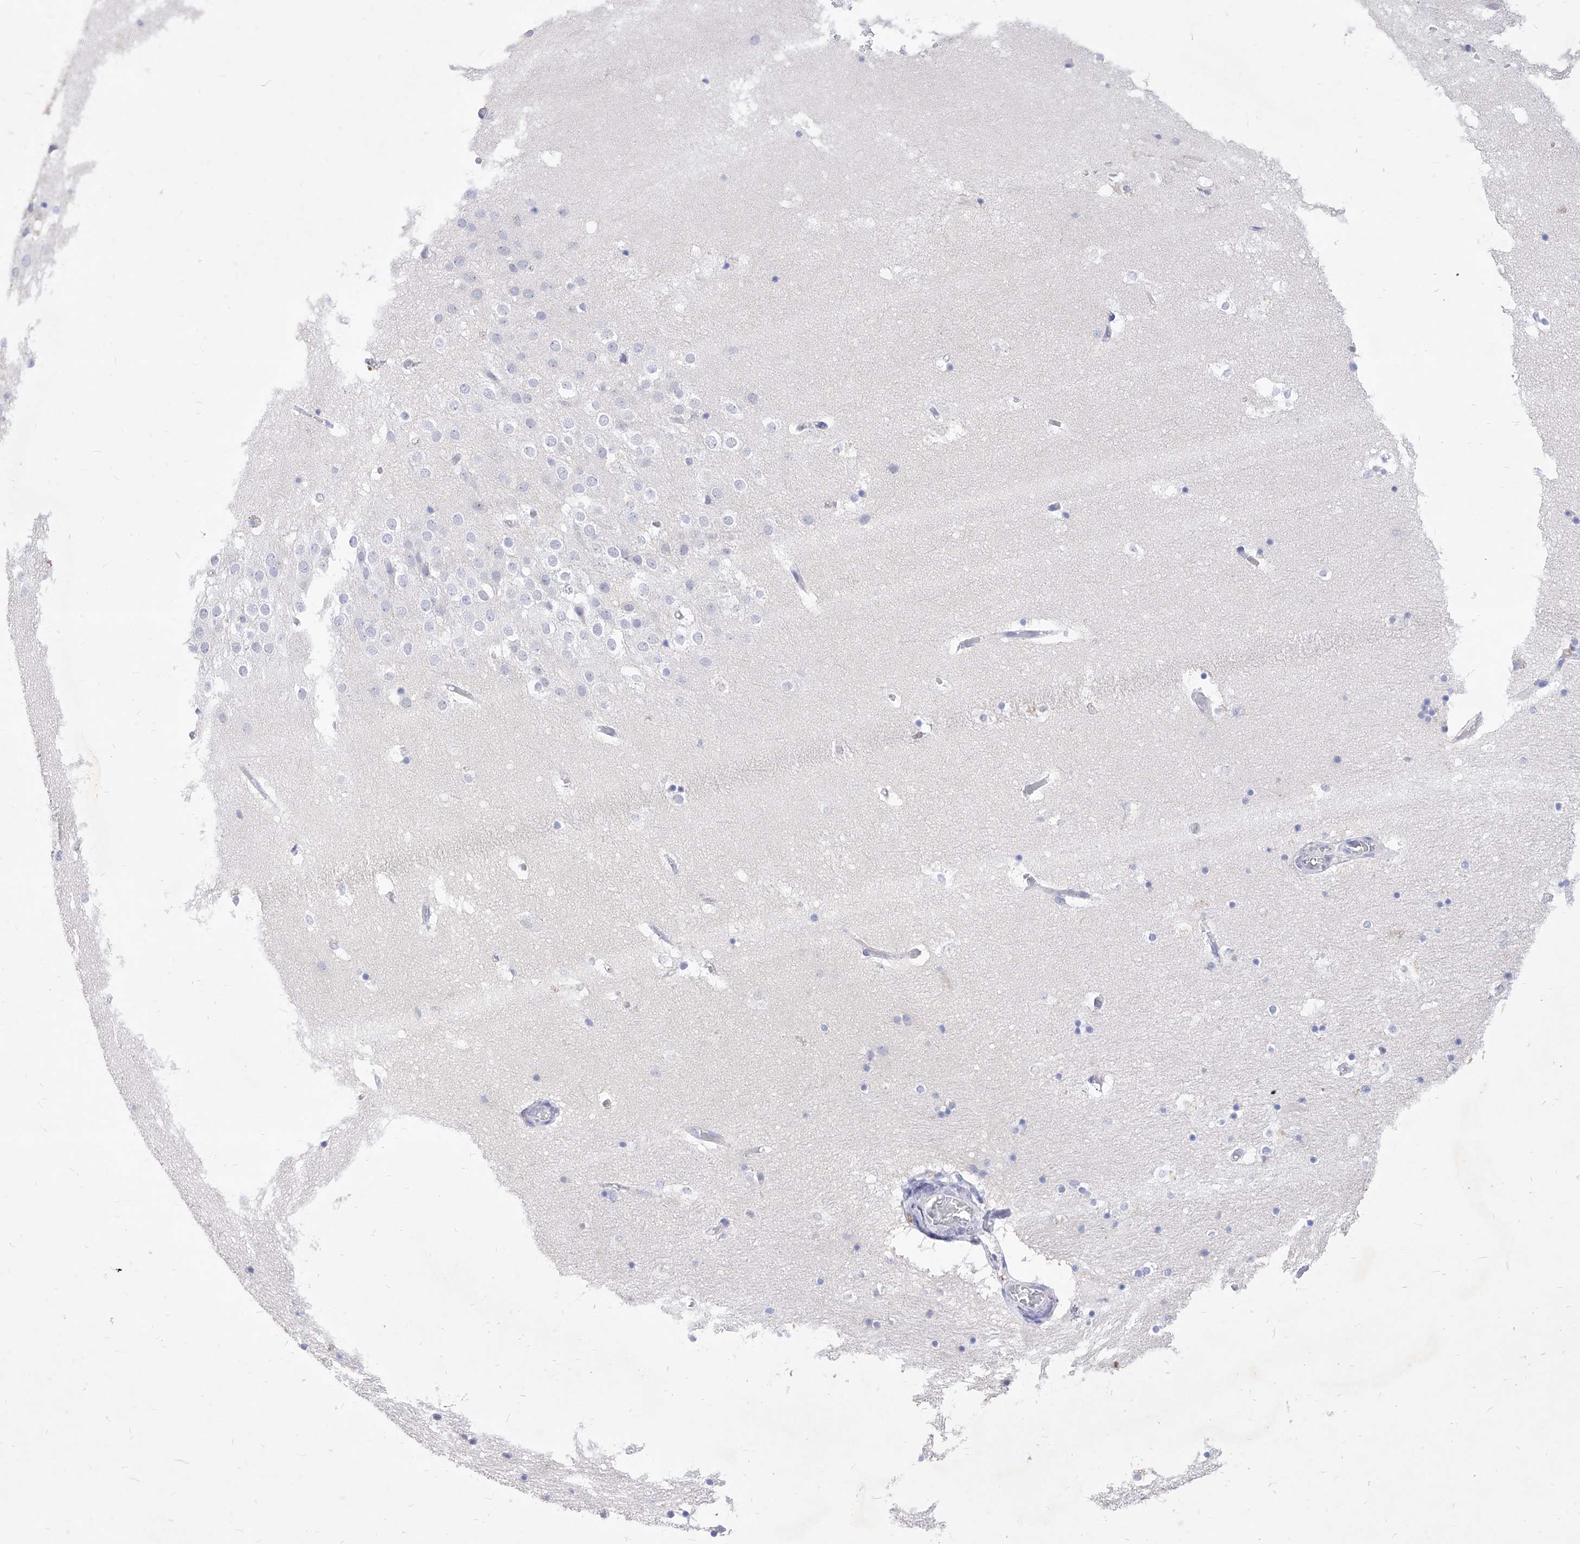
{"staining": {"intensity": "negative", "quantity": "none", "location": "none"}, "tissue": "hippocampus", "cell_type": "Glial cells", "image_type": "normal", "snomed": [{"axis": "morphology", "description": "Normal tissue, NOS"}, {"axis": "topography", "description": "Hippocampus"}], "caption": "High magnification brightfield microscopy of benign hippocampus stained with DAB (brown) and counterstained with hematoxylin (blue): glial cells show no significant staining.", "gene": "VAX1", "patient": {"sex": "female", "age": 52}}